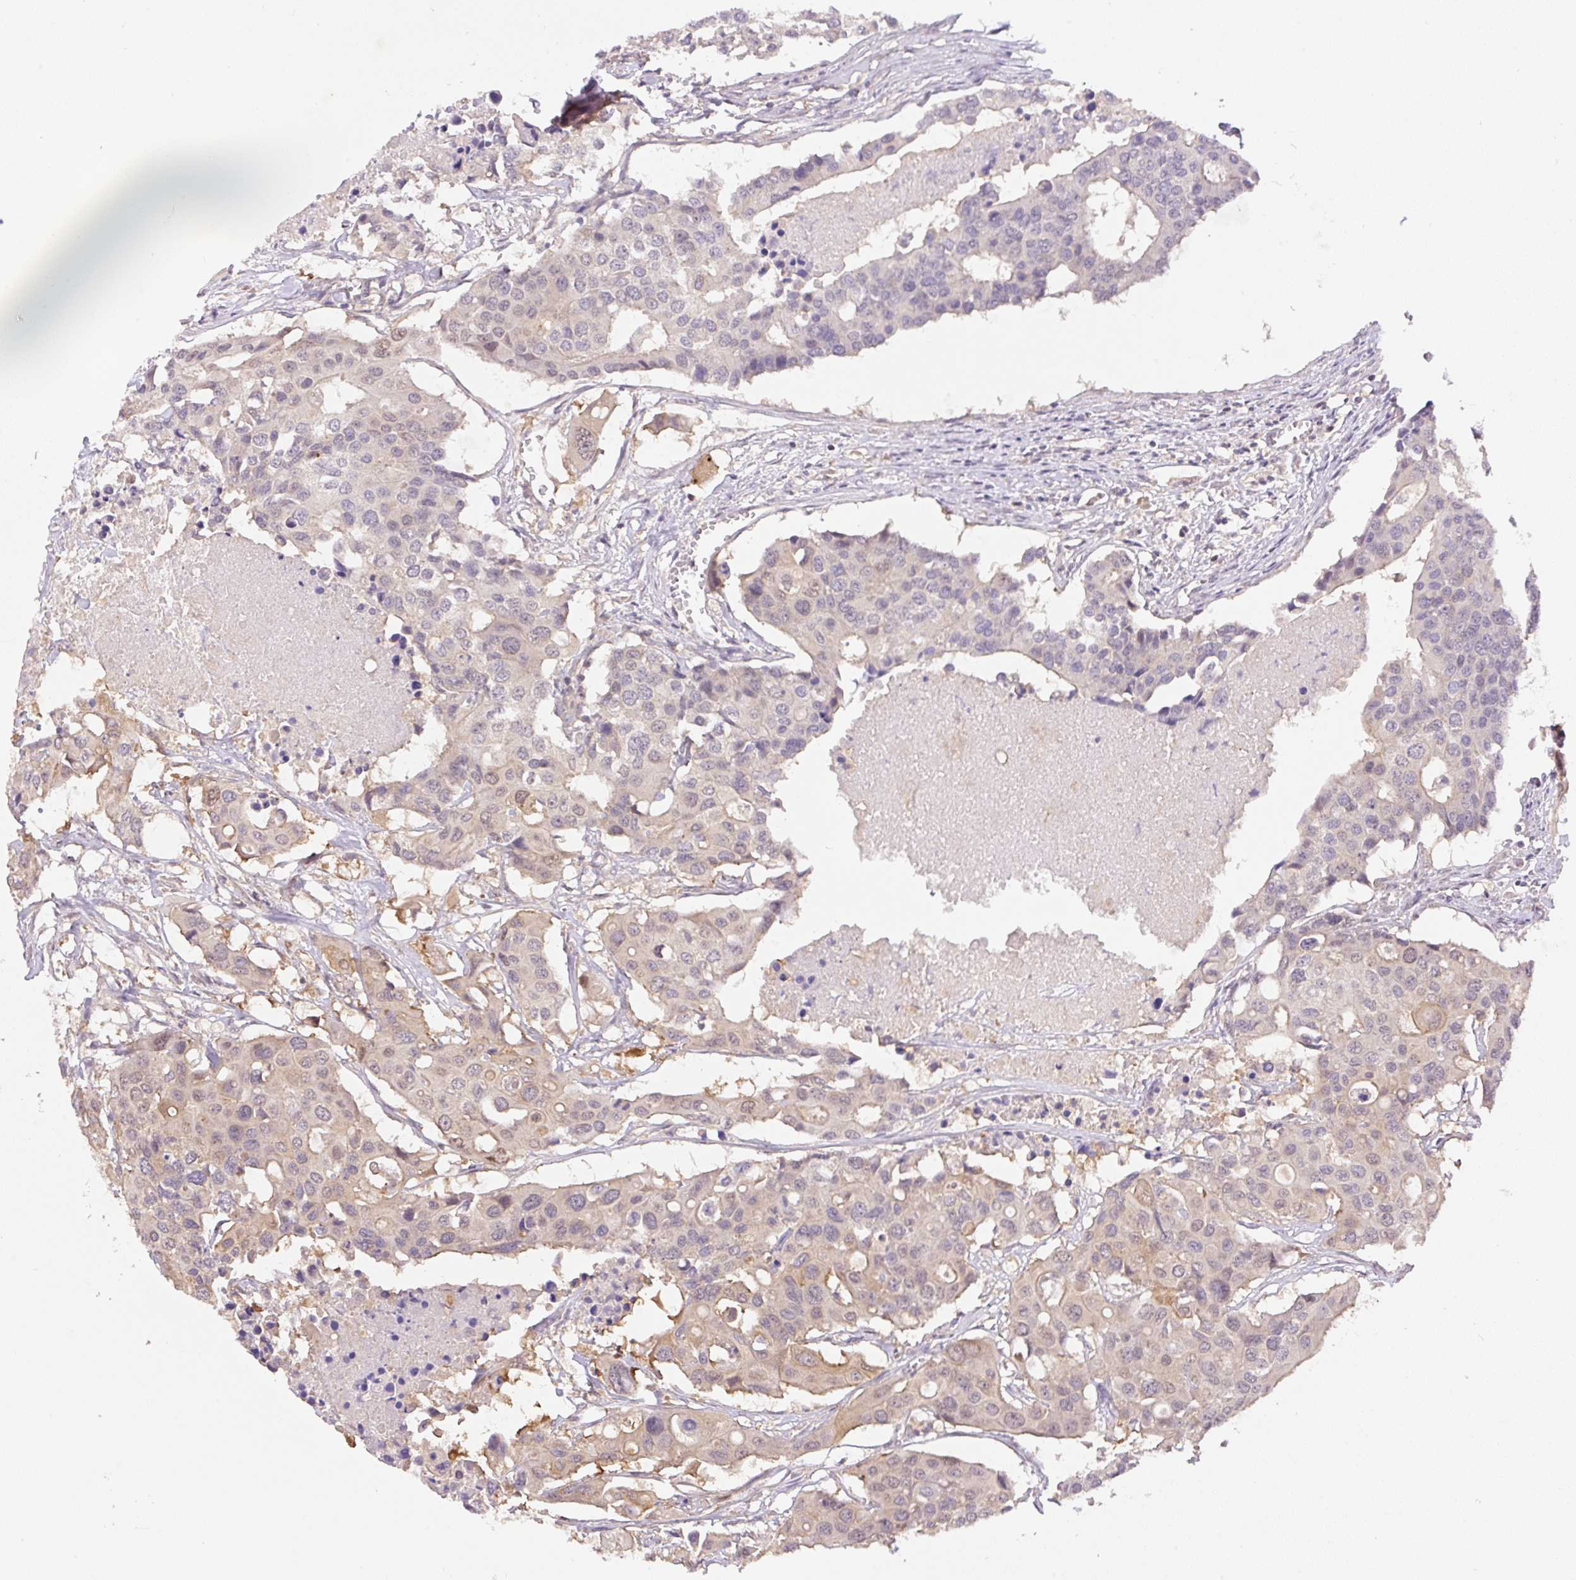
{"staining": {"intensity": "weak", "quantity": "<25%", "location": "cytoplasmic/membranous"}, "tissue": "colorectal cancer", "cell_type": "Tumor cells", "image_type": "cancer", "snomed": [{"axis": "morphology", "description": "Adenocarcinoma, NOS"}, {"axis": "topography", "description": "Colon"}], "caption": "Colorectal adenocarcinoma stained for a protein using IHC reveals no positivity tumor cells.", "gene": "COX8A", "patient": {"sex": "male", "age": 77}}